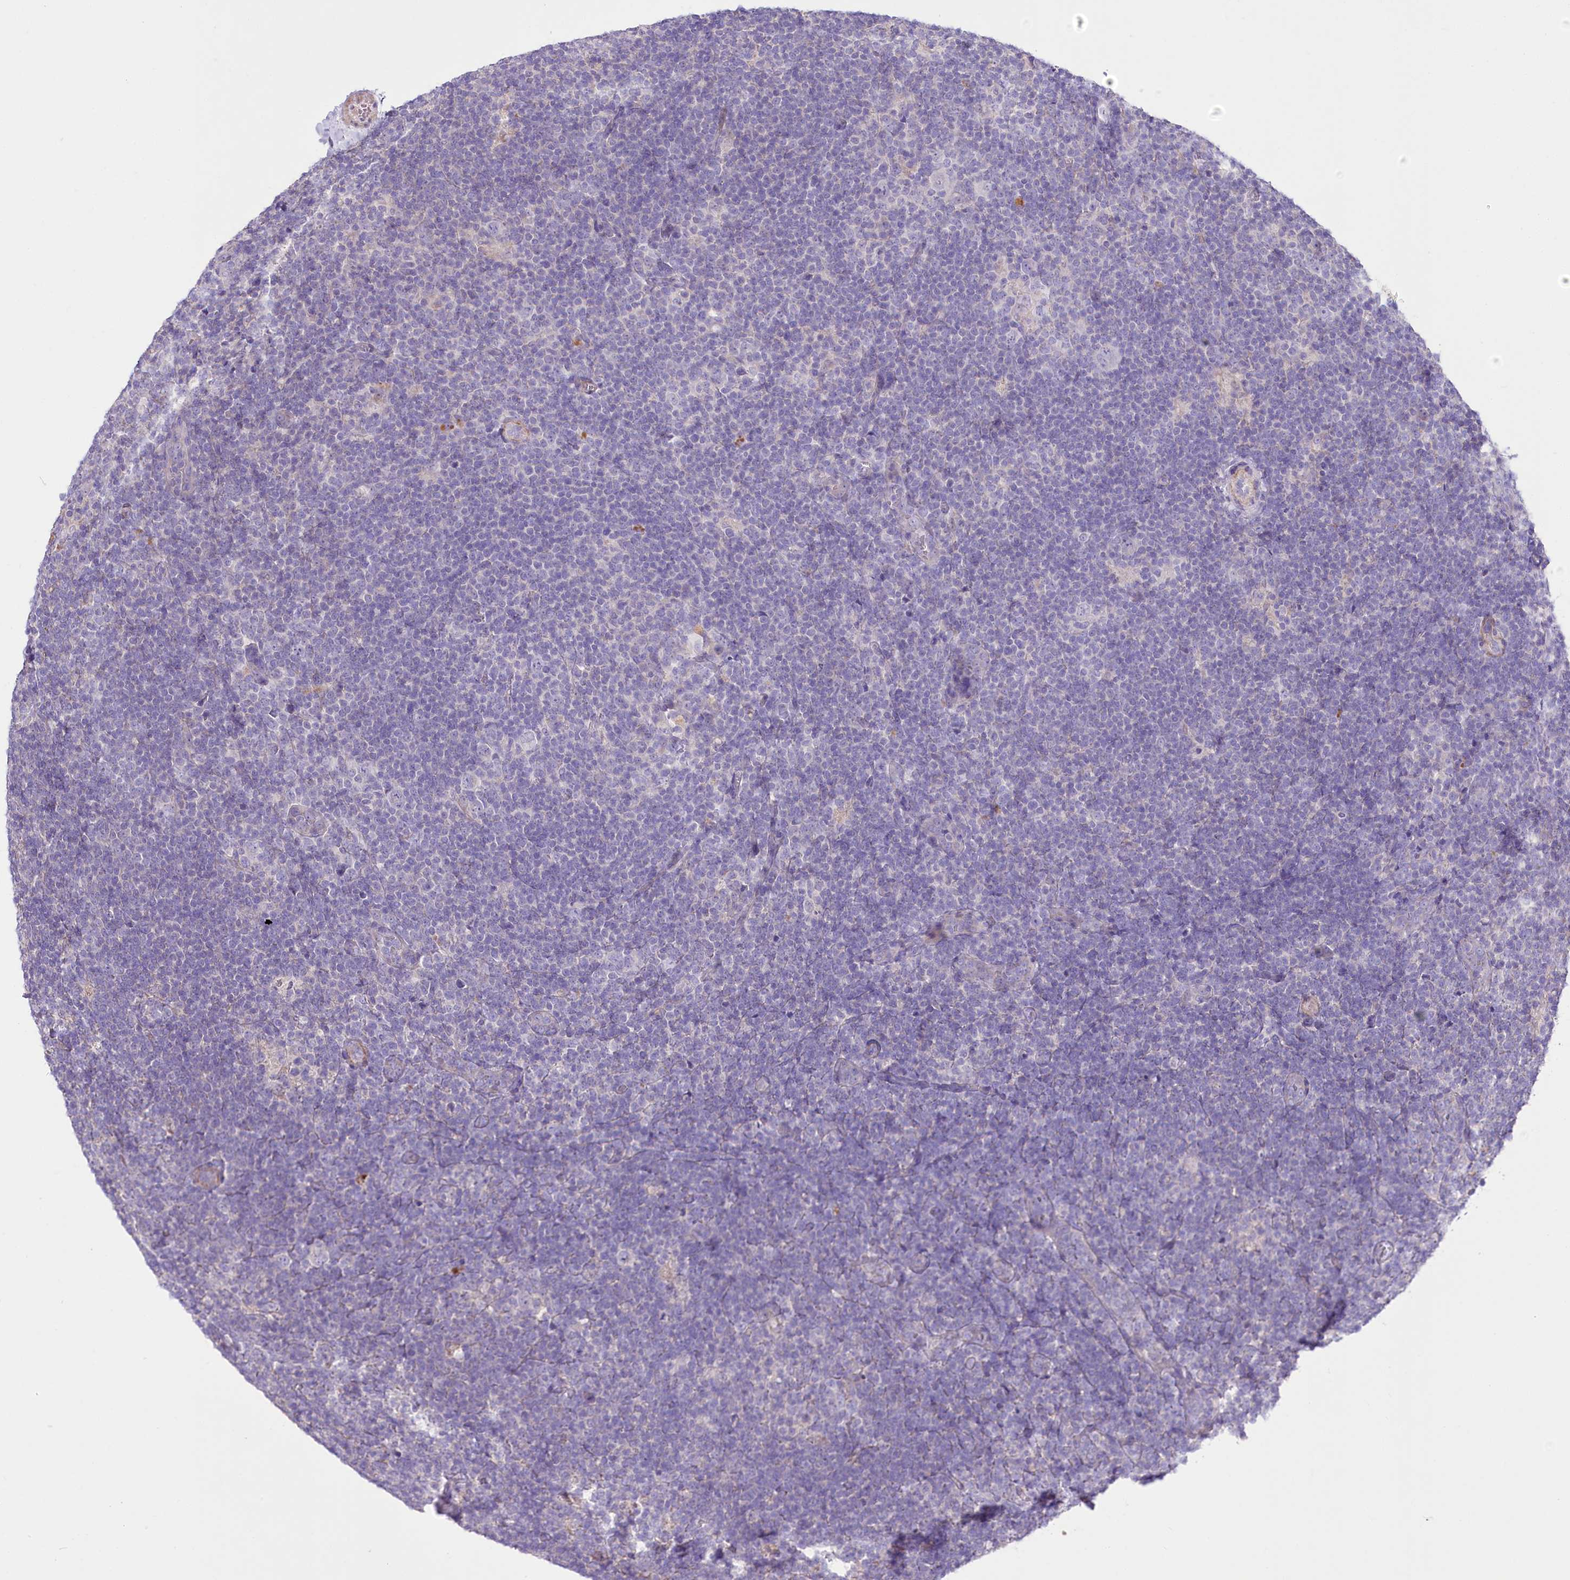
{"staining": {"intensity": "negative", "quantity": "none", "location": "none"}, "tissue": "lymphoma", "cell_type": "Tumor cells", "image_type": "cancer", "snomed": [{"axis": "morphology", "description": "Hodgkin's disease, NOS"}, {"axis": "topography", "description": "Lymph node"}], "caption": "This histopathology image is of Hodgkin's disease stained with immunohistochemistry to label a protein in brown with the nuclei are counter-stained blue. There is no staining in tumor cells. Brightfield microscopy of IHC stained with DAB (3,3'-diaminobenzidine) (brown) and hematoxylin (blue), captured at high magnification.", "gene": "LRRC14B", "patient": {"sex": "female", "age": 57}}